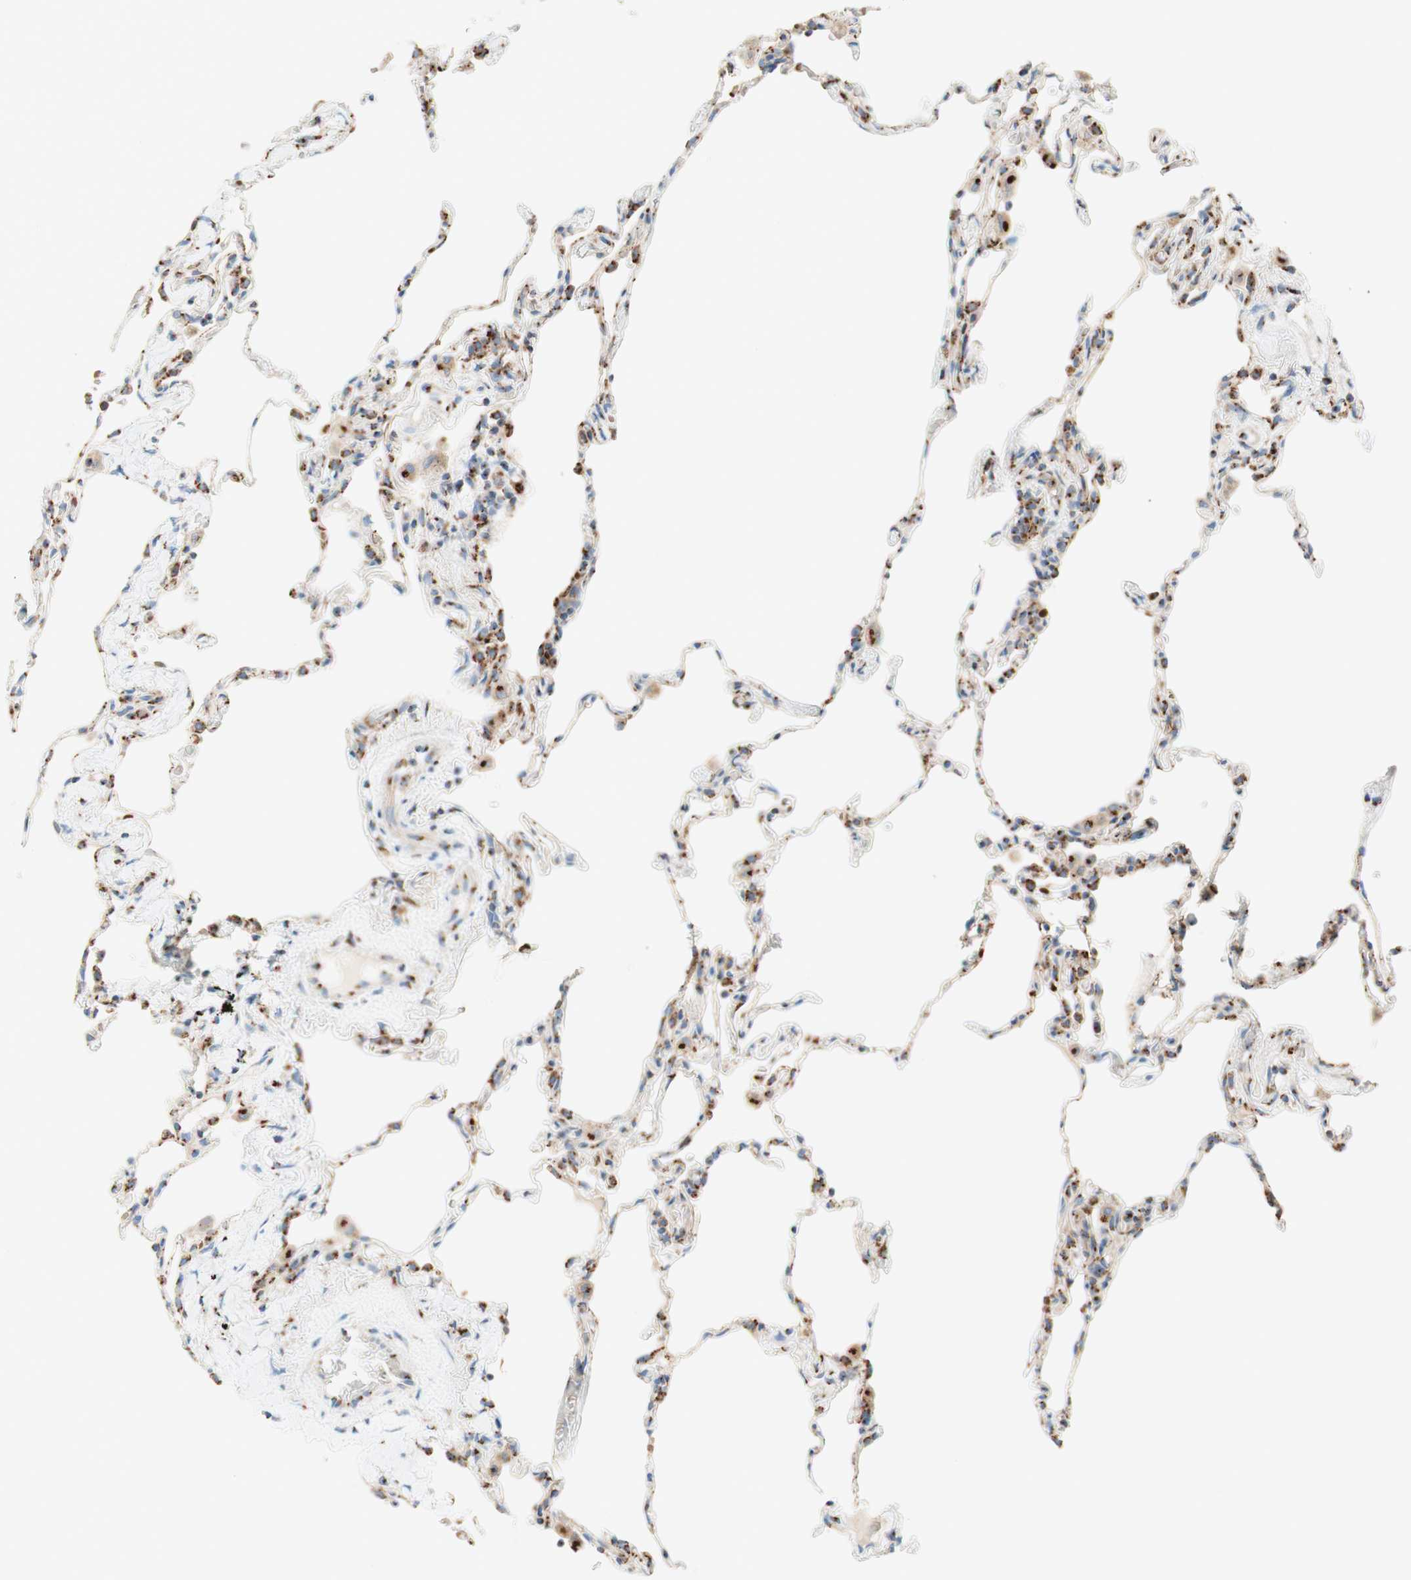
{"staining": {"intensity": "strong", "quantity": "25%-75%", "location": "cytoplasmic/membranous"}, "tissue": "lung", "cell_type": "Alveolar cells", "image_type": "normal", "snomed": [{"axis": "morphology", "description": "Normal tissue, NOS"}, {"axis": "topography", "description": "Lung"}], "caption": "Lung stained for a protein (brown) reveals strong cytoplasmic/membranous positive positivity in approximately 25%-75% of alveolar cells.", "gene": "GOLGB1", "patient": {"sex": "male", "age": 59}}